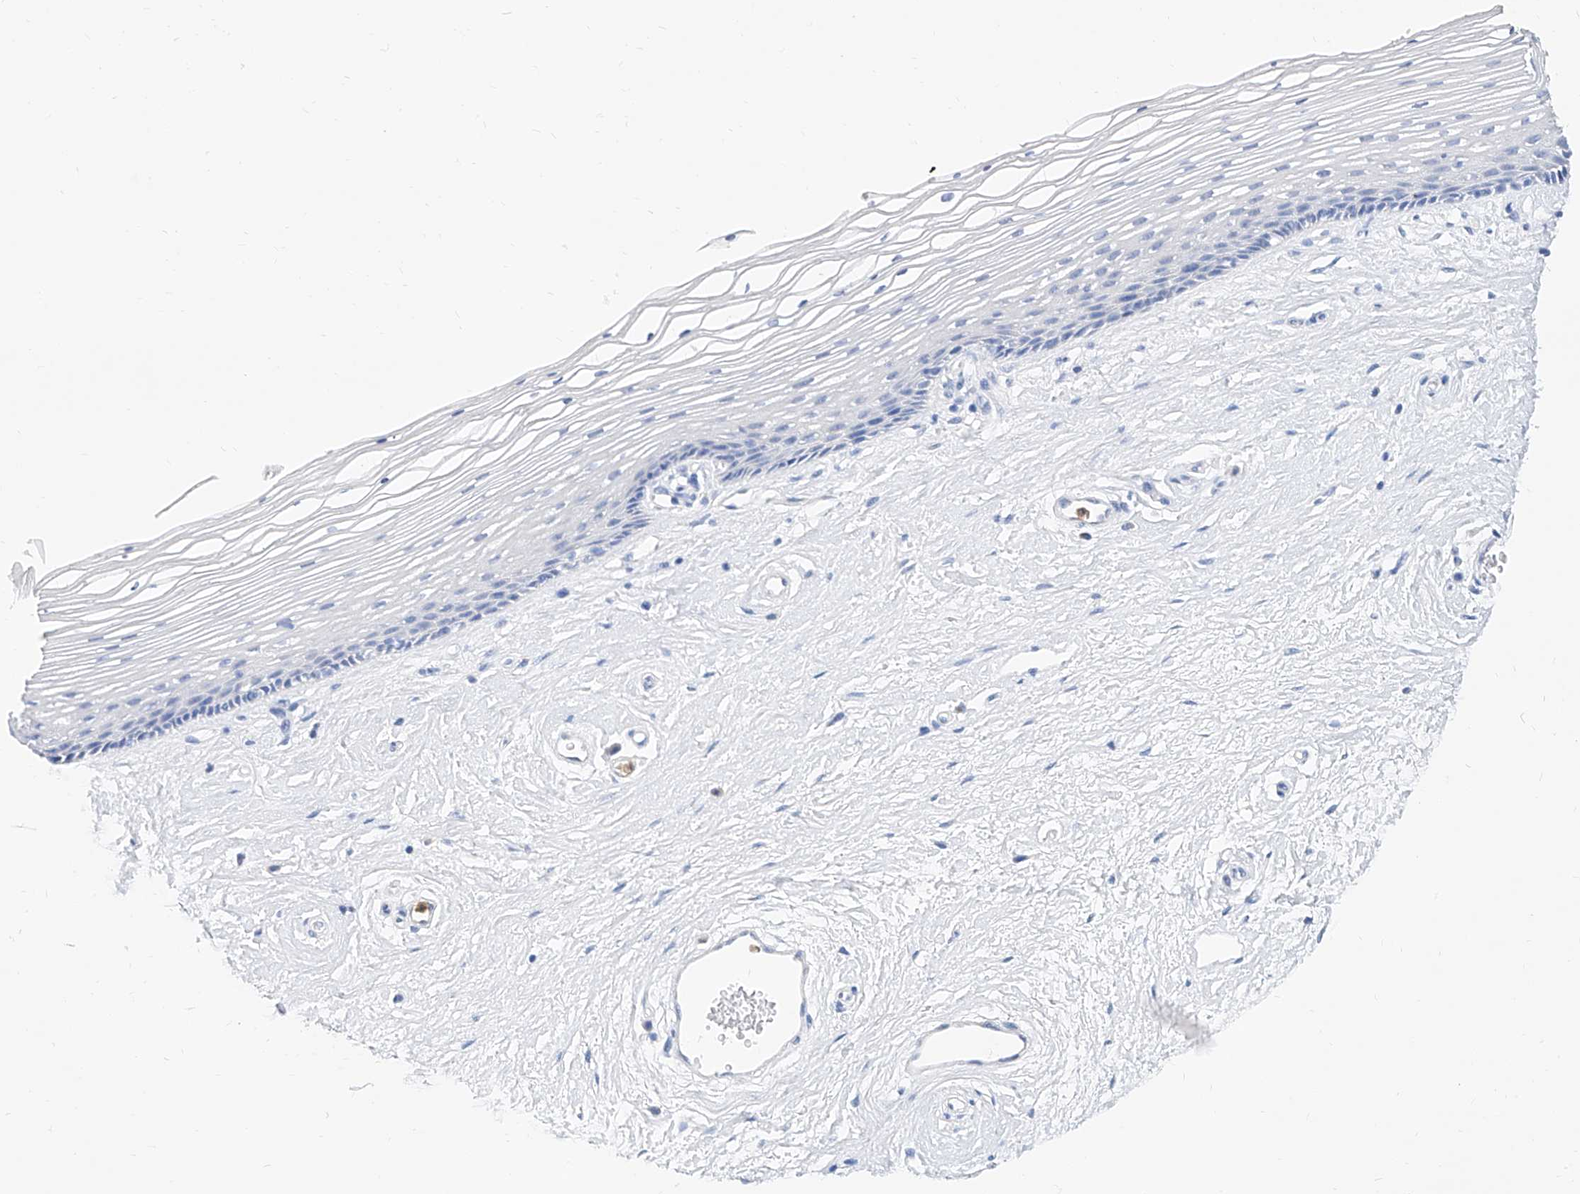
{"staining": {"intensity": "negative", "quantity": "none", "location": "none"}, "tissue": "vagina", "cell_type": "Squamous epithelial cells", "image_type": "normal", "snomed": [{"axis": "morphology", "description": "Normal tissue, NOS"}, {"axis": "topography", "description": "Vagina"}], "caption": "An image of human vagina is negative for staining in squamous epithelial cells. (DAB (3,3'-diaminobenzidine) immunohistochemistry with hematoxylin counter stain).", "gene": "SLC25A29", "patient": {"sex": "female", "age": 46}}